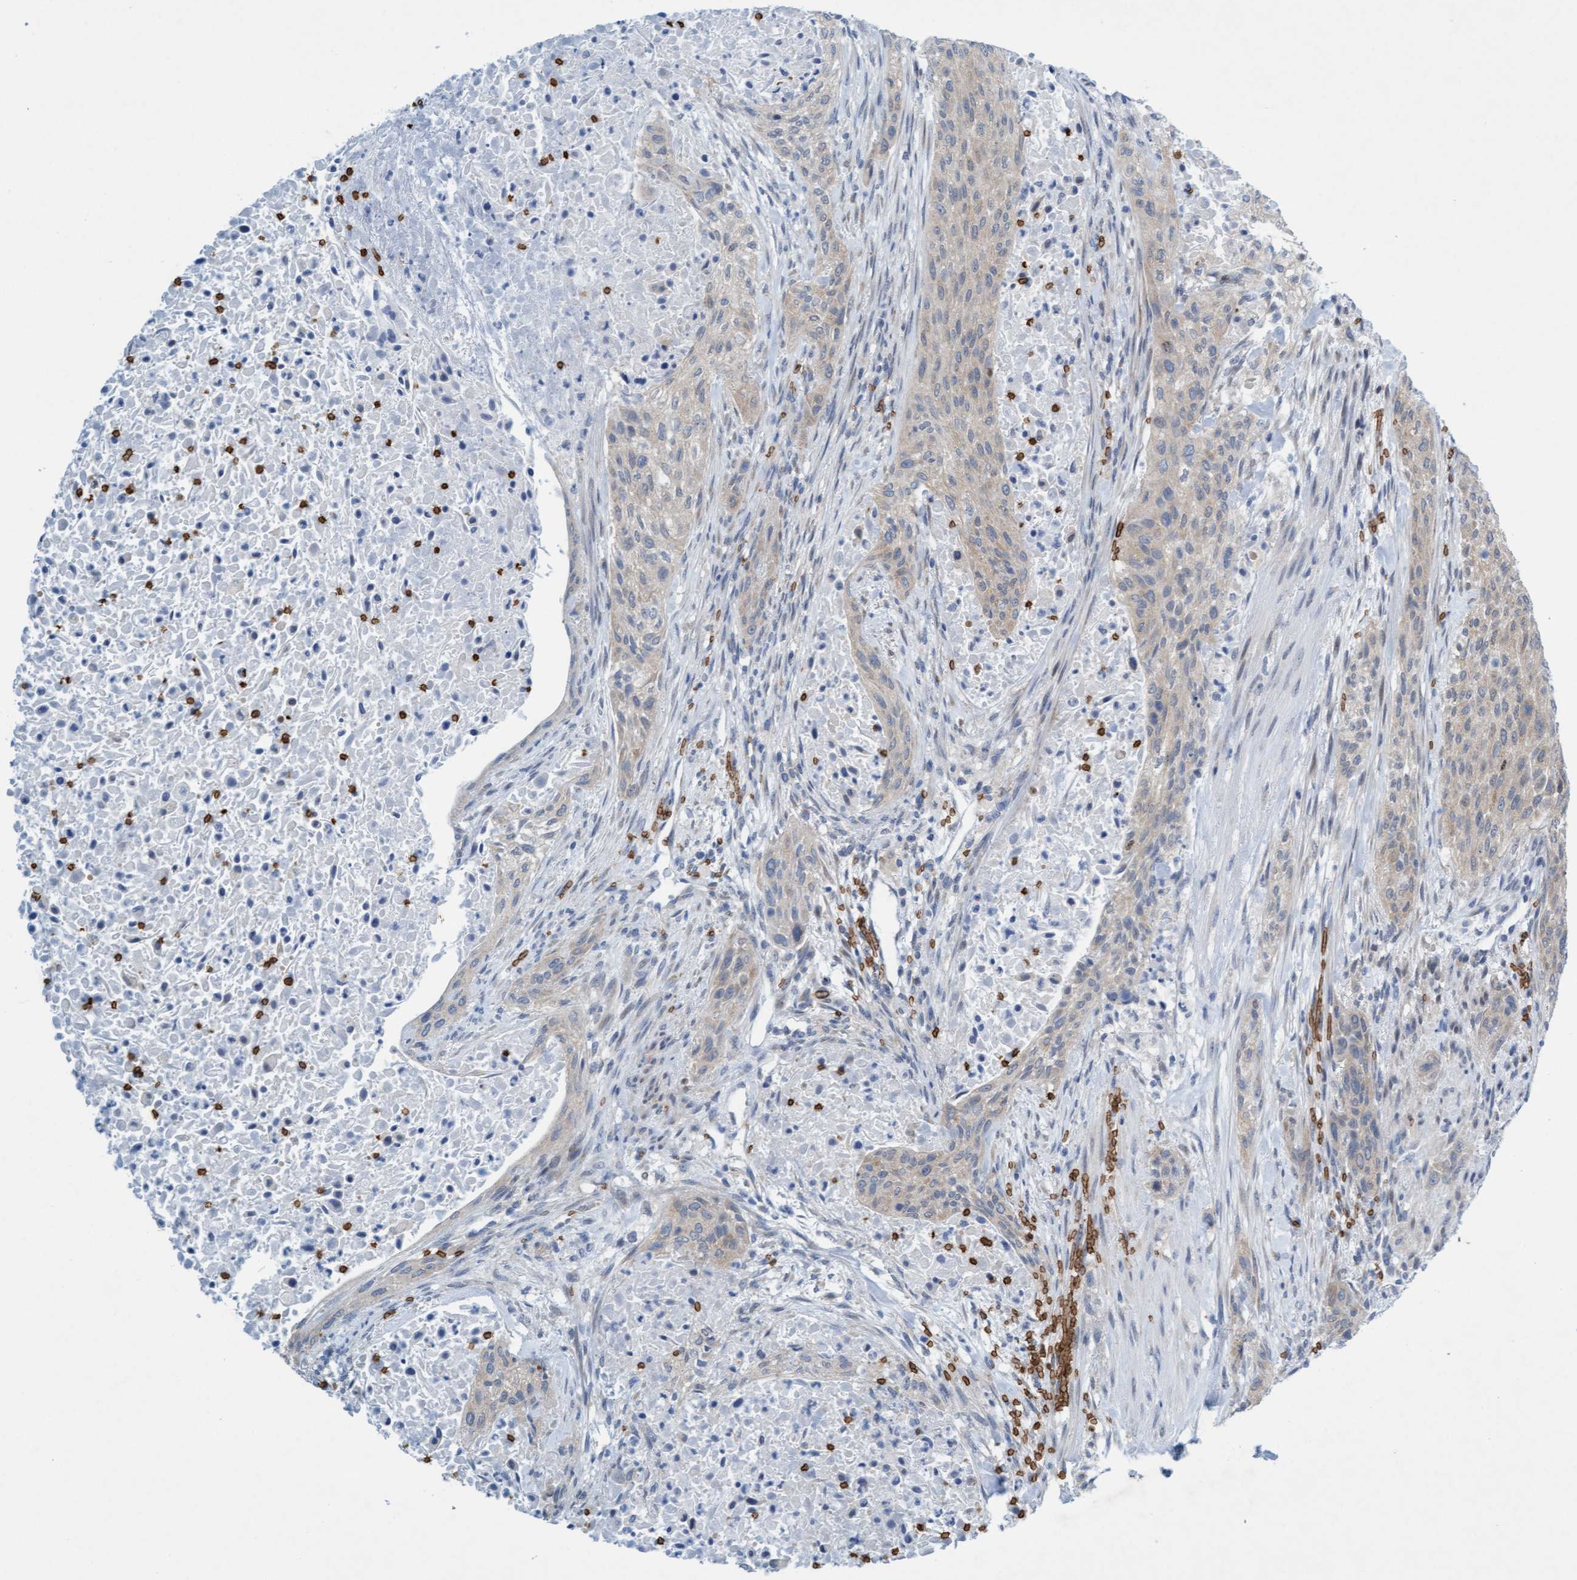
{"staining": {"intensity": "weak", "quantity": ">75%", "location": "cytoplasmic/membranous"}, "tissue": "urothelial cancer", "cell_type": "Tumor cells", "image_type": "cancer", "snomed": [{"axis": "morphology", "description": "Urothelial carcinoma, Low grade"}, {"axis": "morphology", "description": "Urothelial carcinoma, High grade"}, {"axis": "topography", "description": "Urinary bladder"}], "caption": "Protein expression analysis of human urothelial cancer reveals weak cytoplasmic/membranous staining in about >75% of tumor cells.", "gene": "SPEM2", "patient": {"sex": "male", "age": 35}}